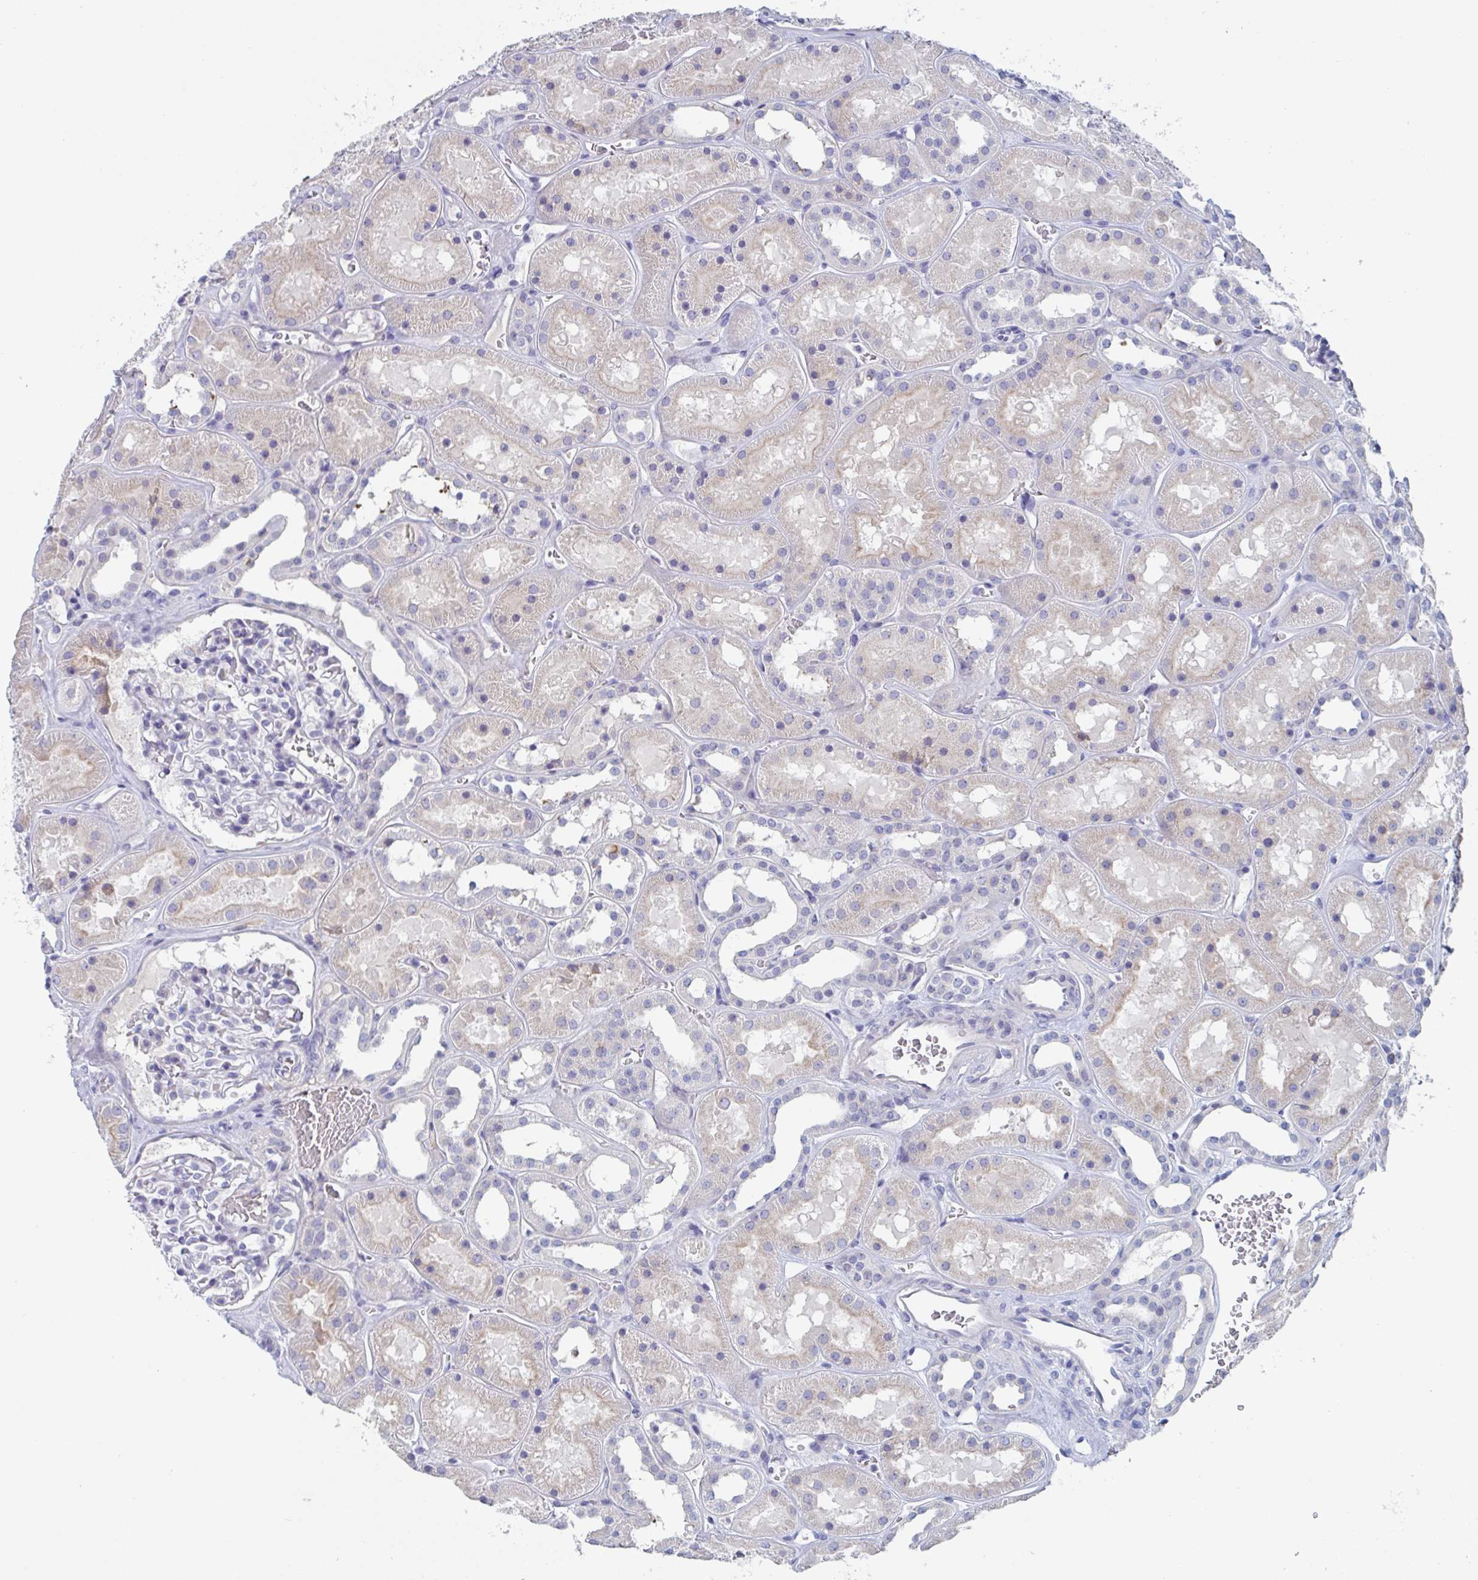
{"staining": {"intensity": "negative", "quantity": "none", "location": "none"}, "tissue": "kidney", "cell_type": "Cells in glomeruli", "image_type": "normal", "snomed": [{"axis": "morphology", "description": "Normal tissue, NOS"}, {"axis": "topography", "description": "Kidney"}], "caption": "A micrograph of human kidney is negative for staining in cells in glomeruli. (Brightfield microscopy of DAB immunohistochemistry at high magnification).", "gene": "NT5C3B", "patient": {"sex": "female", "age": 41}}